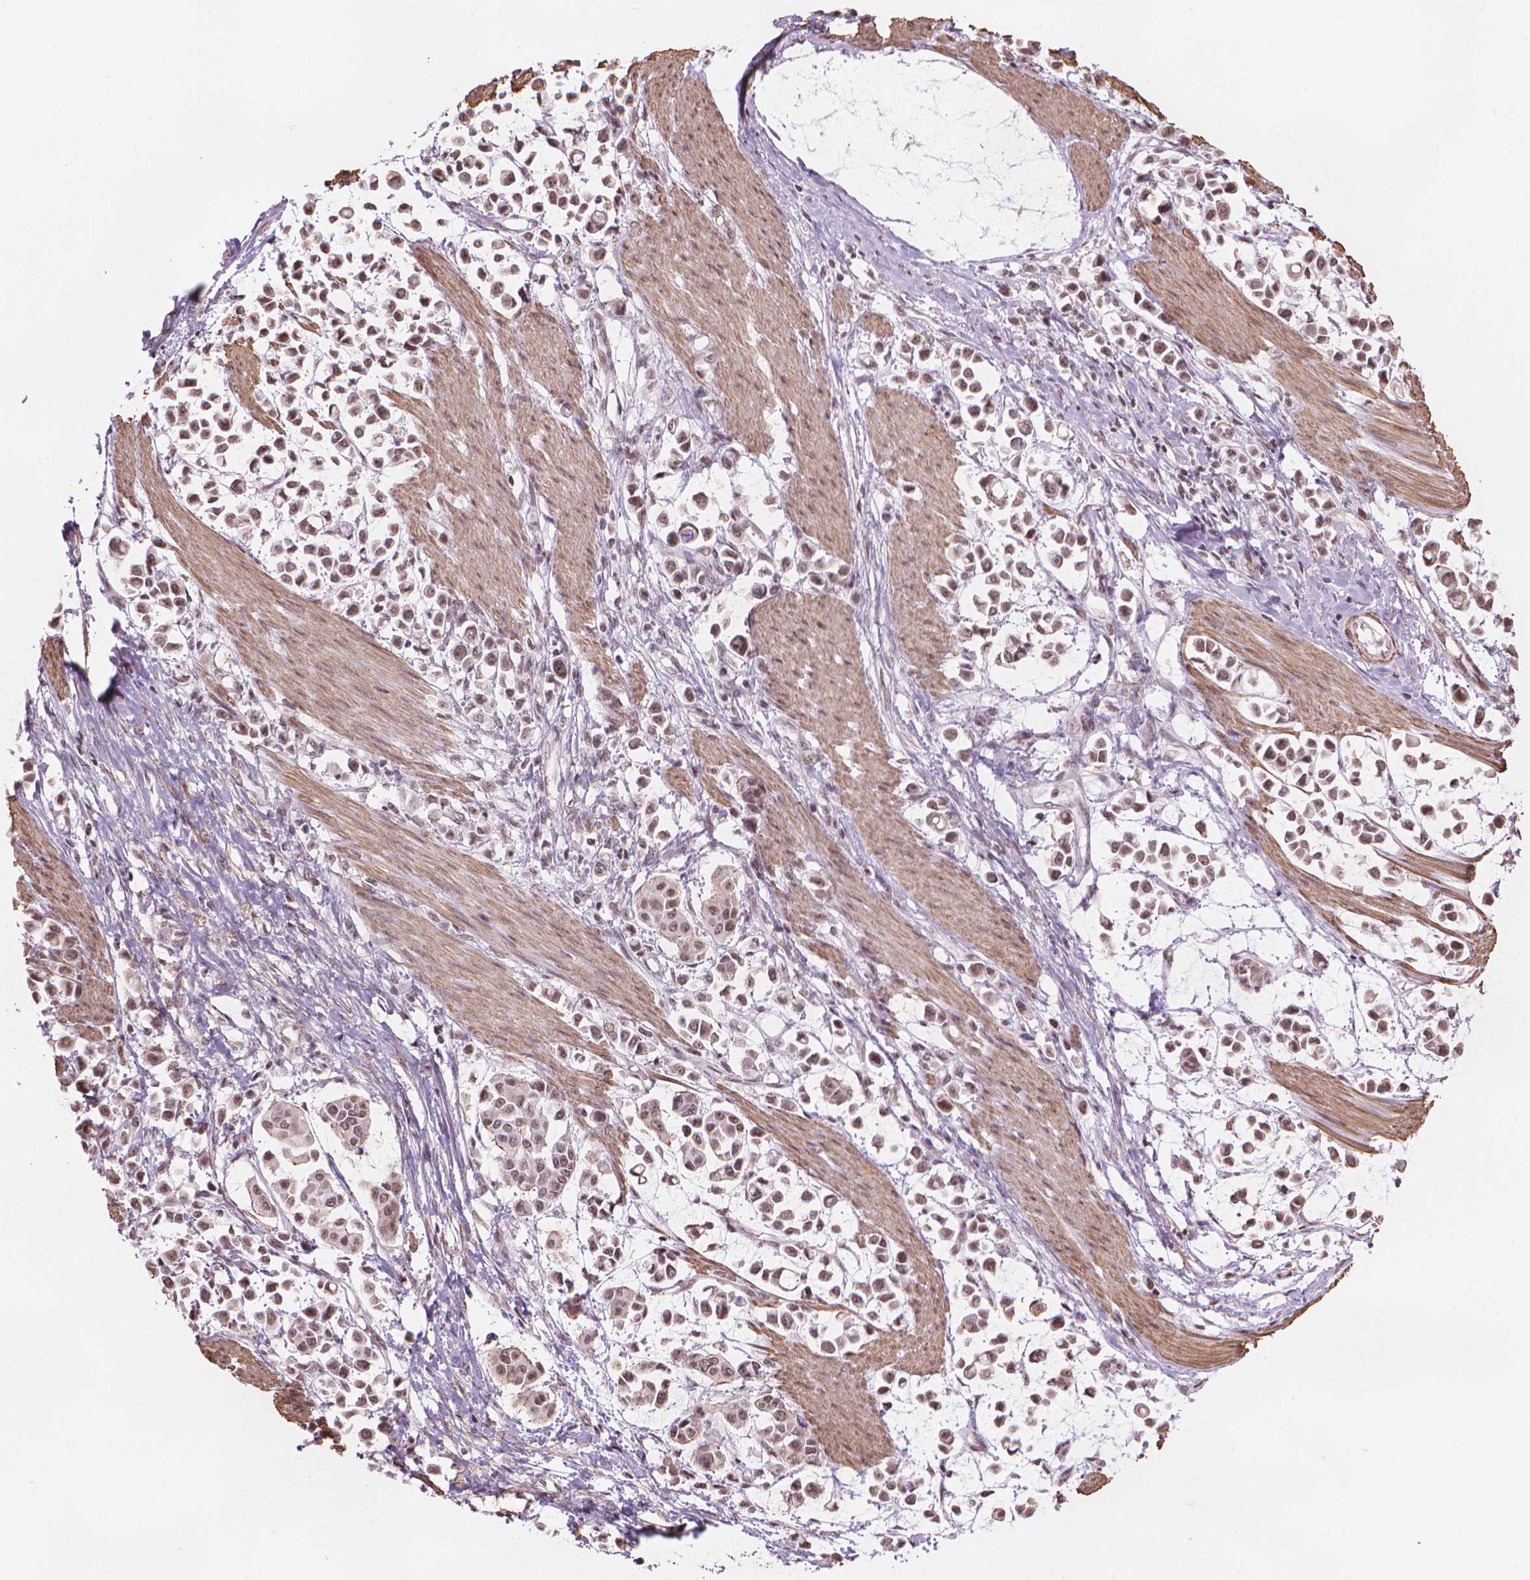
{"staining": {"intensity": "weak", "quantity": ">75%", "location": "nuclear"}, "tissue": "stomach cancer", "cell_type": "Tumor cells", "image_type": "cancer", "snomed": [{"axis": "morphology", "description": "Adenocarcinoma, NOS"}, {"axis": "topography", "description": "Stomach"}], "caption": "Stomach cancer (adenocarcinoma) stained with DAB IHC displays low levels of weak nuclear staining in about >75% of tumor cells.", "gene": "HOXD4", "patient": {"sex": "male", "age": 82}}